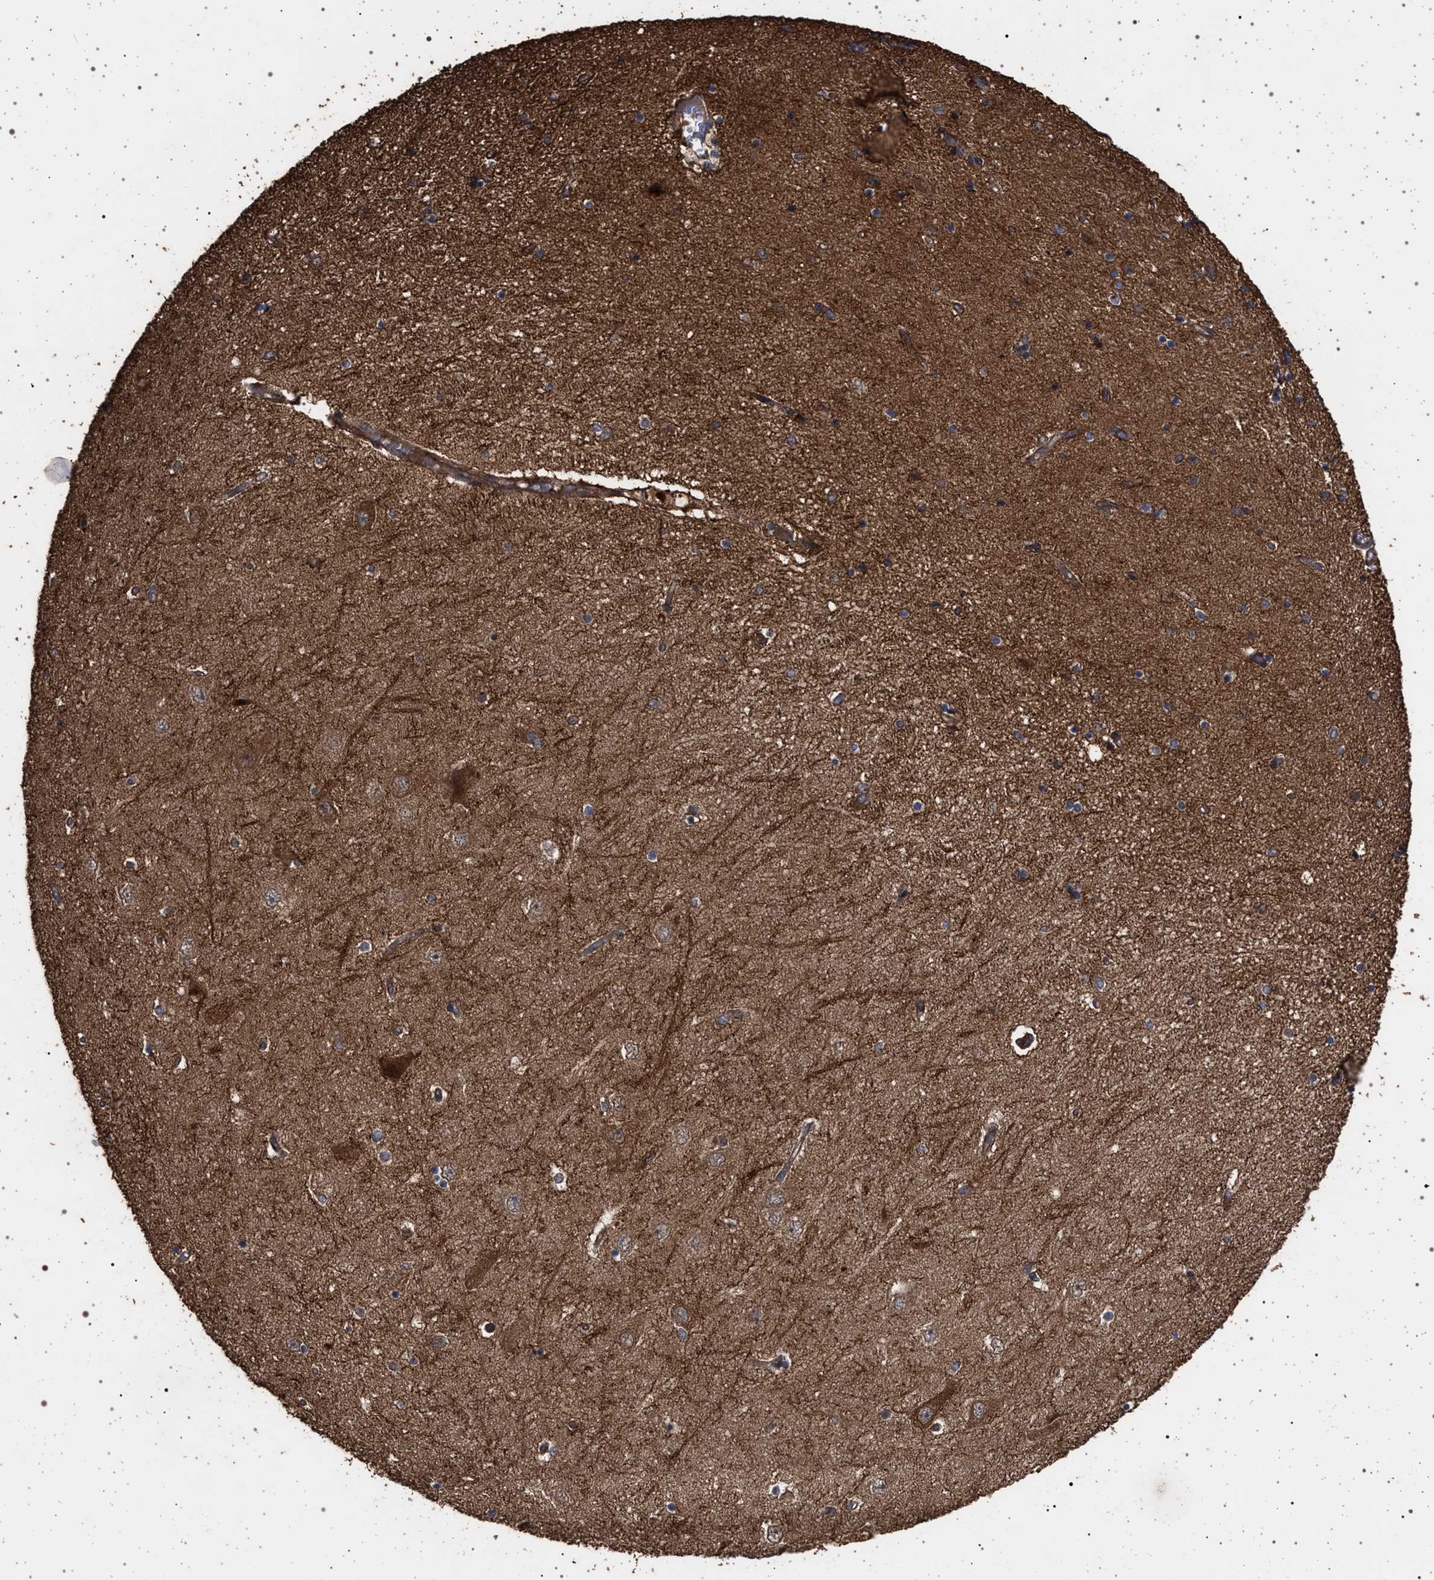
{"staining": {"intensity": "moderate", "quantity": "<25%", "location": "cytoplasmic/membranous"}, "tissue": "hippocampus", "cell_type": "Glial cells", "image_type": "normal", "snomed": [{"axis": "morphology", "description": "Normal tissue, NOS"}, {"axis": "topography", "description": "Hippocampus"}], "caption": "Brown immunohistochemical staining in benign hippocampus displays moderate cytoplasmic/membranous expression in about <25% of glial cells.", "gene": "IFT20", "patient": {"sex": "female", "age": 54}}